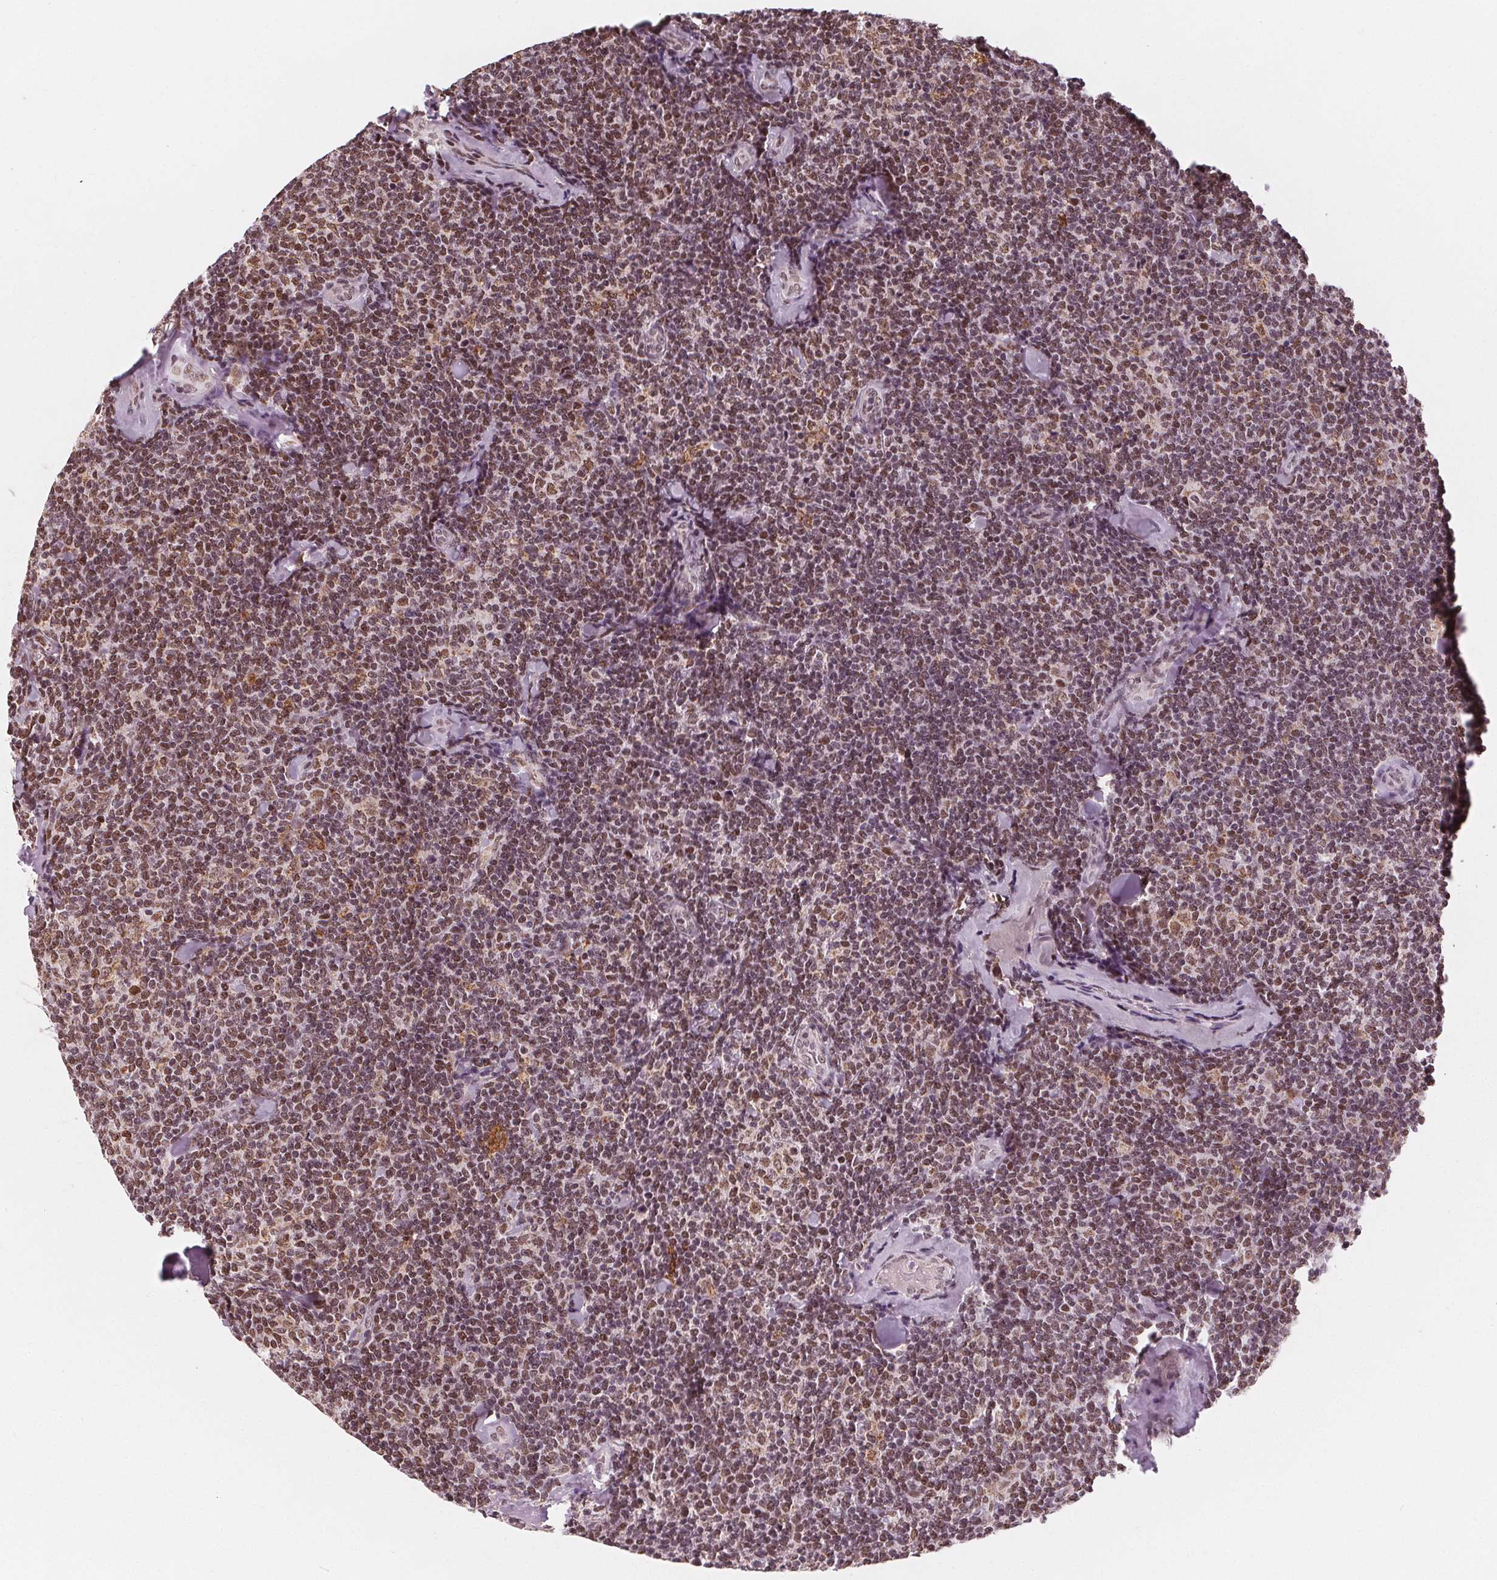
{"staining": {"intensity": "moderate", "quantity": "25%-75%", "location": "nuclear"}, "tissue": "lymphoma", "cell_type": "Tumor cells", "image_type": "cancer", "snomed": [{"axis": "morphology", "description": "Malignant lymphoma, non-Hodgkin's type, Low grade"}, {"axis": "topography", "description": "Lymph node"}], "caption": "Immunohistochemistry (IHC) photomicrograph of neoplastic tissue: human lymphoma stained using immunohistochemistry exhibits medium levels of moderate protein expression localized specifically in the nuclear of tumor cells, appearing as a nuclear brown color.", "gene": "DPM2", "patient": {"sex": "female", "age": 56}}